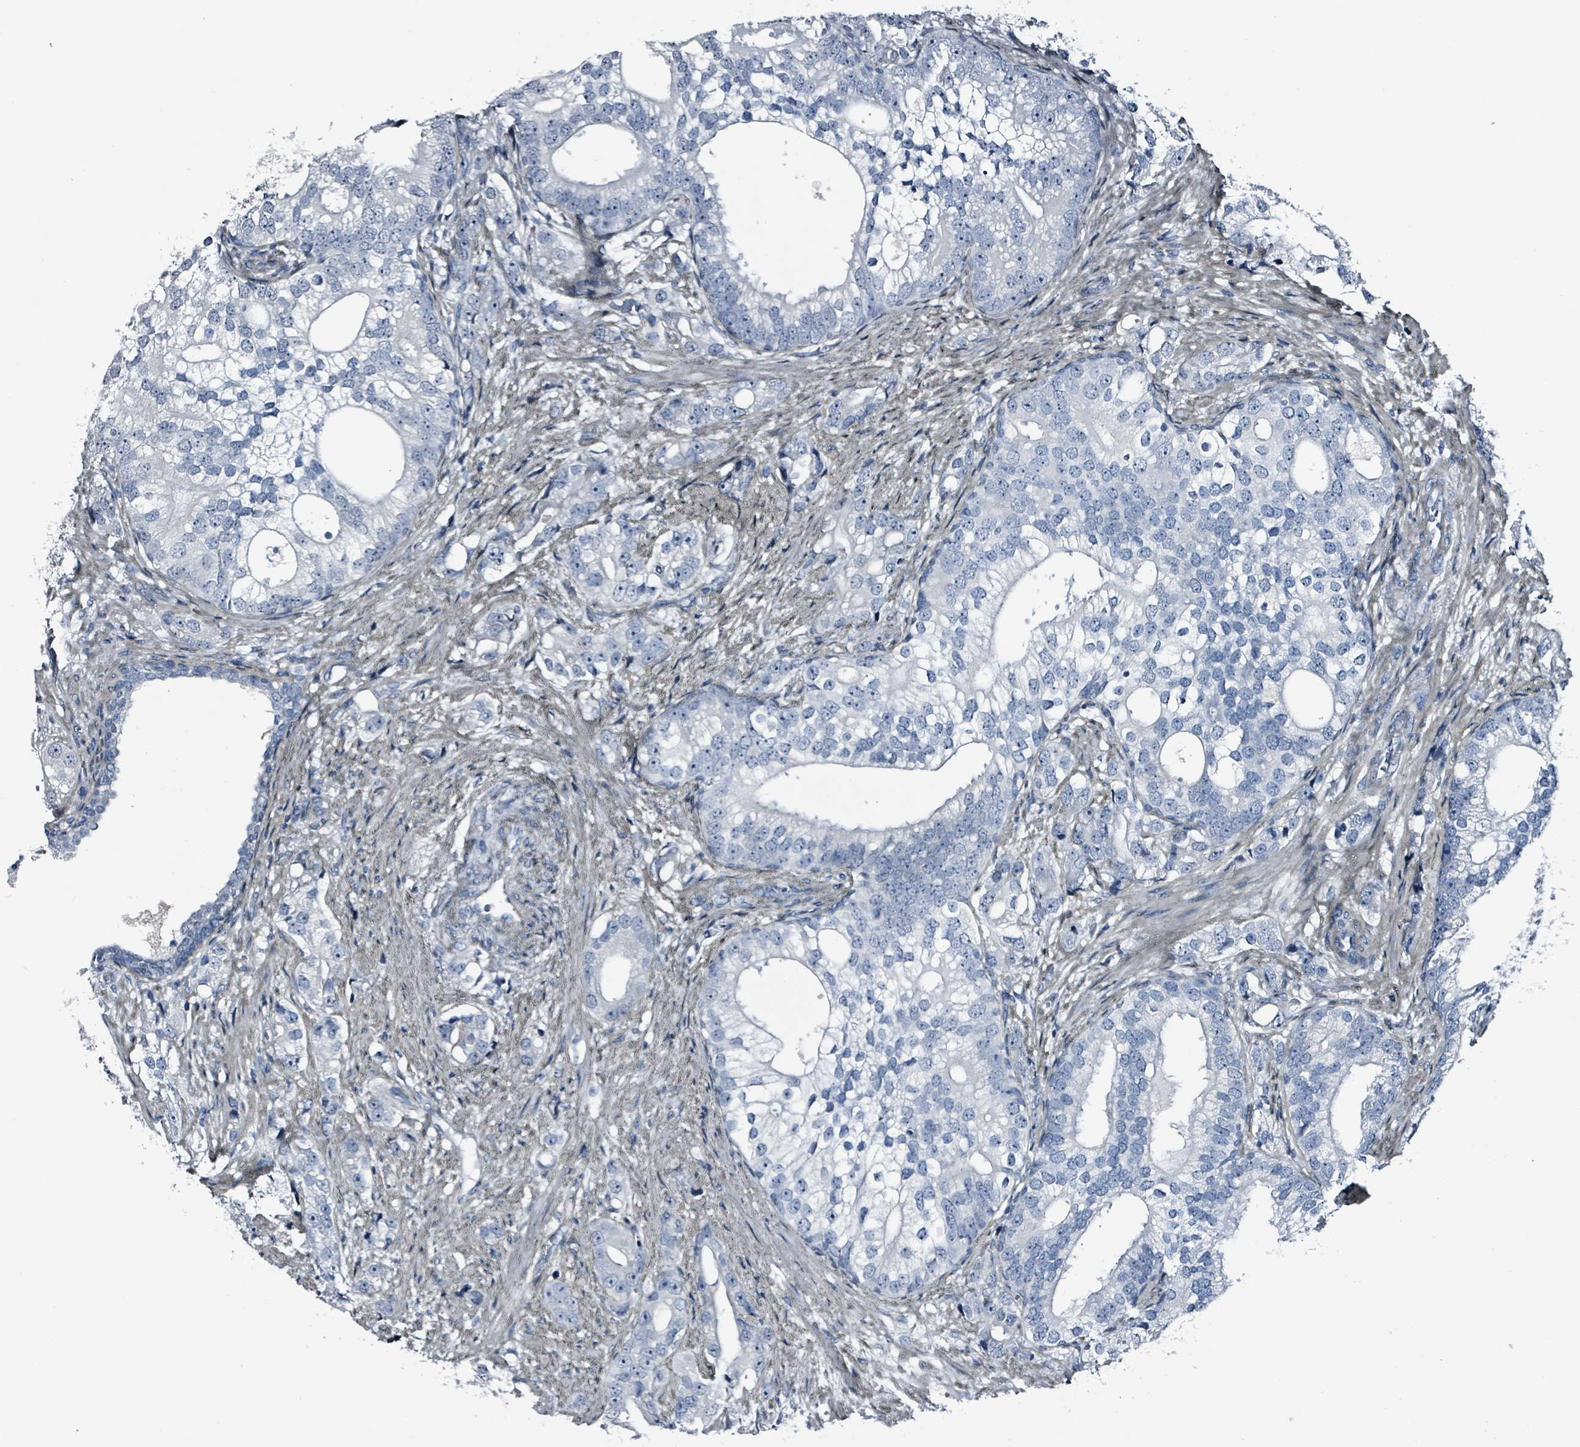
{"staining": {"intensity": "negative", "quantity": "none", "location": "none"}, "tissue": "prostate cancer", "cell_type": "Tumor cells", "image_type": "cancer", "snomed": [{"axis": "morphology", "description": "Adenocarcinoma, High grade"}, {"axis": "topography", "description": "Prostate"}], "caption": "Immunohistochemistry of high-grade adenocarcinoma (prostate) shows no staining in tumor cells.", "gene": "CA9", "patient": {"sex": "male", "age": 75}}